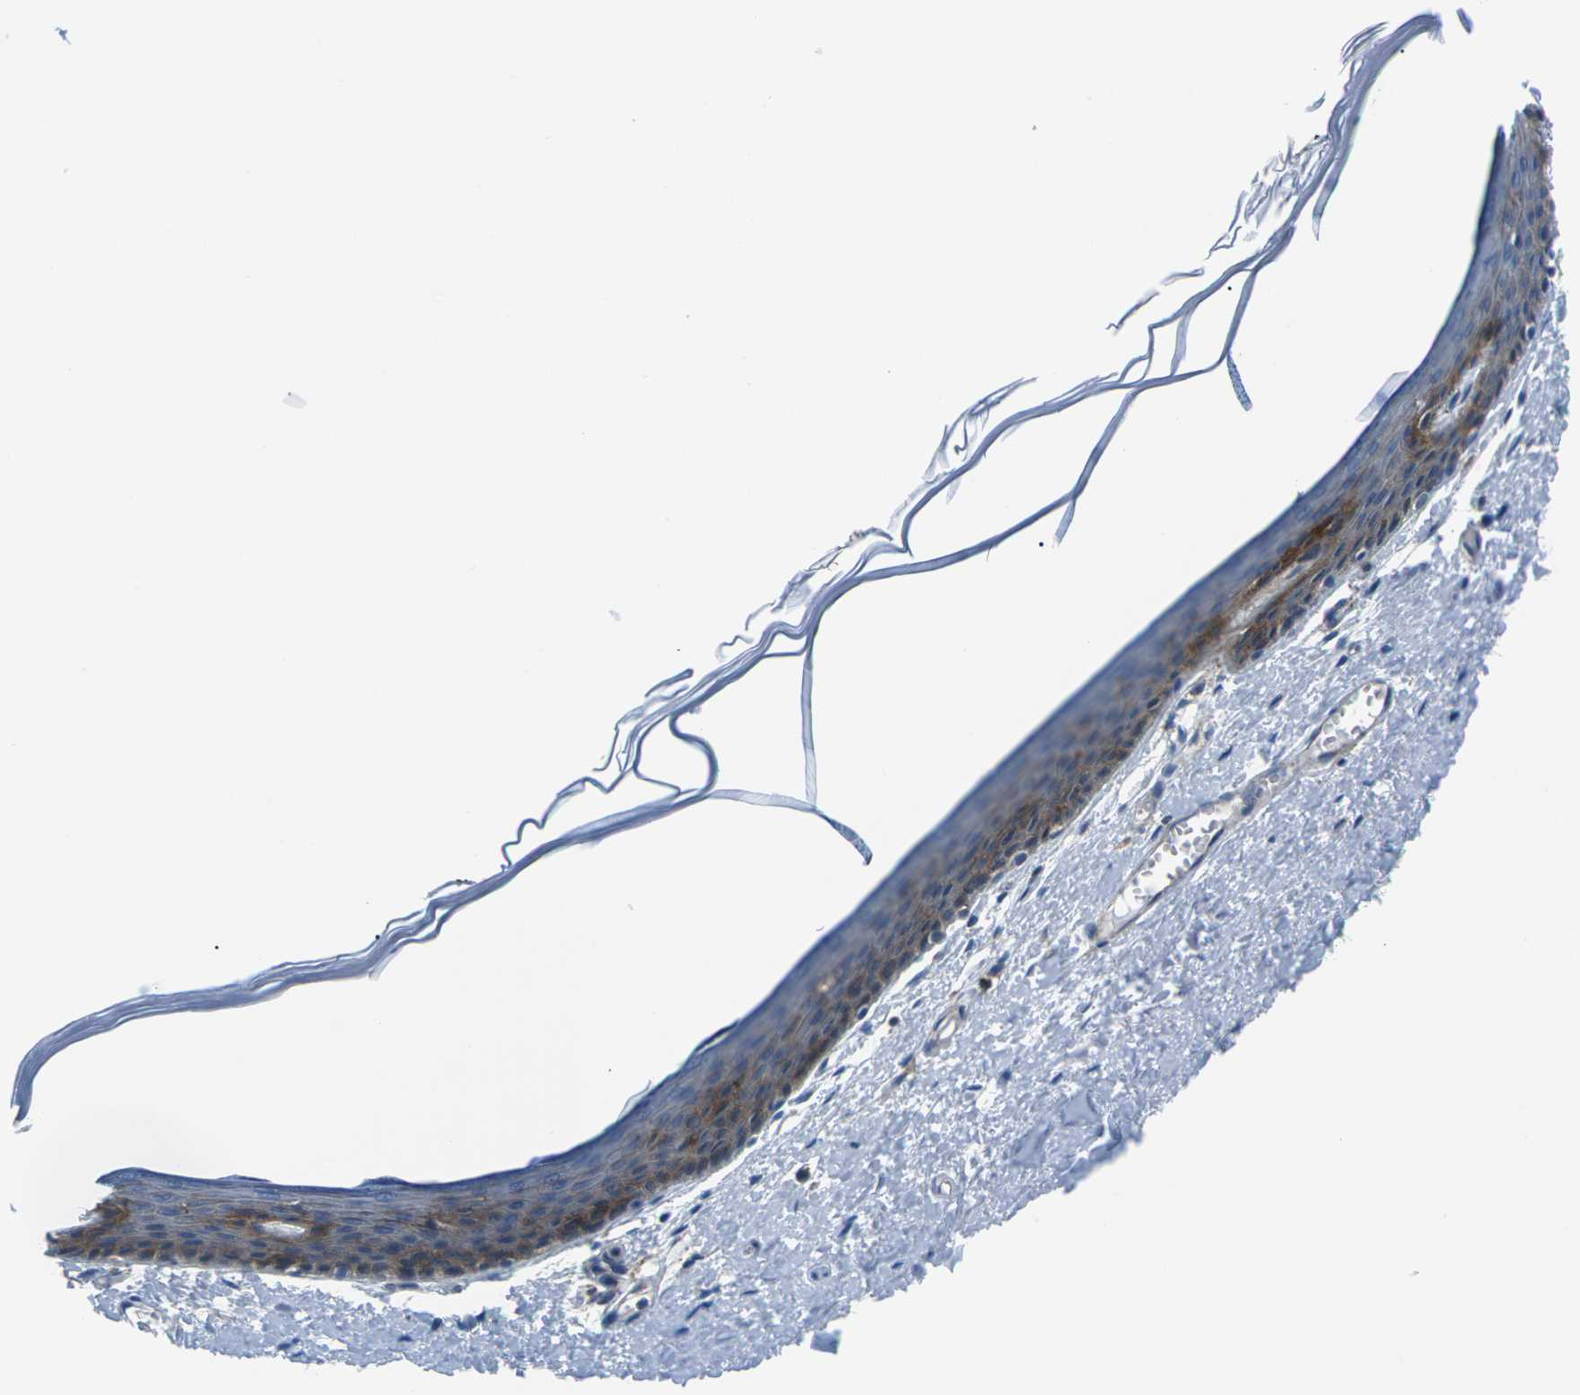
{"staining": {"intensity": "moderate", "quantity": "25%-75%", "location": "cytoplasmic/membranous"}, "tissue": "skin", "cell_type": "Epidermal cells", "image_type": "normal", "snomed": [{"axis": "morphology", "description": "Normal tissue, NOS"}, {"axis": "topography", "description": "Vulva"}], "caption": "Immunohistochemistry photomicrograph of unremarkable skin: skin stained using immunohistochemistry (IHC) reveals medium levels of moderate protein expression localized specifically in the cytoplasmic/membranous of epidermal cells, appearing as a cytoplasmic/membranous brown color.", "gene": "SOCS4", "patient": {"sex": "female", "age": 54}}